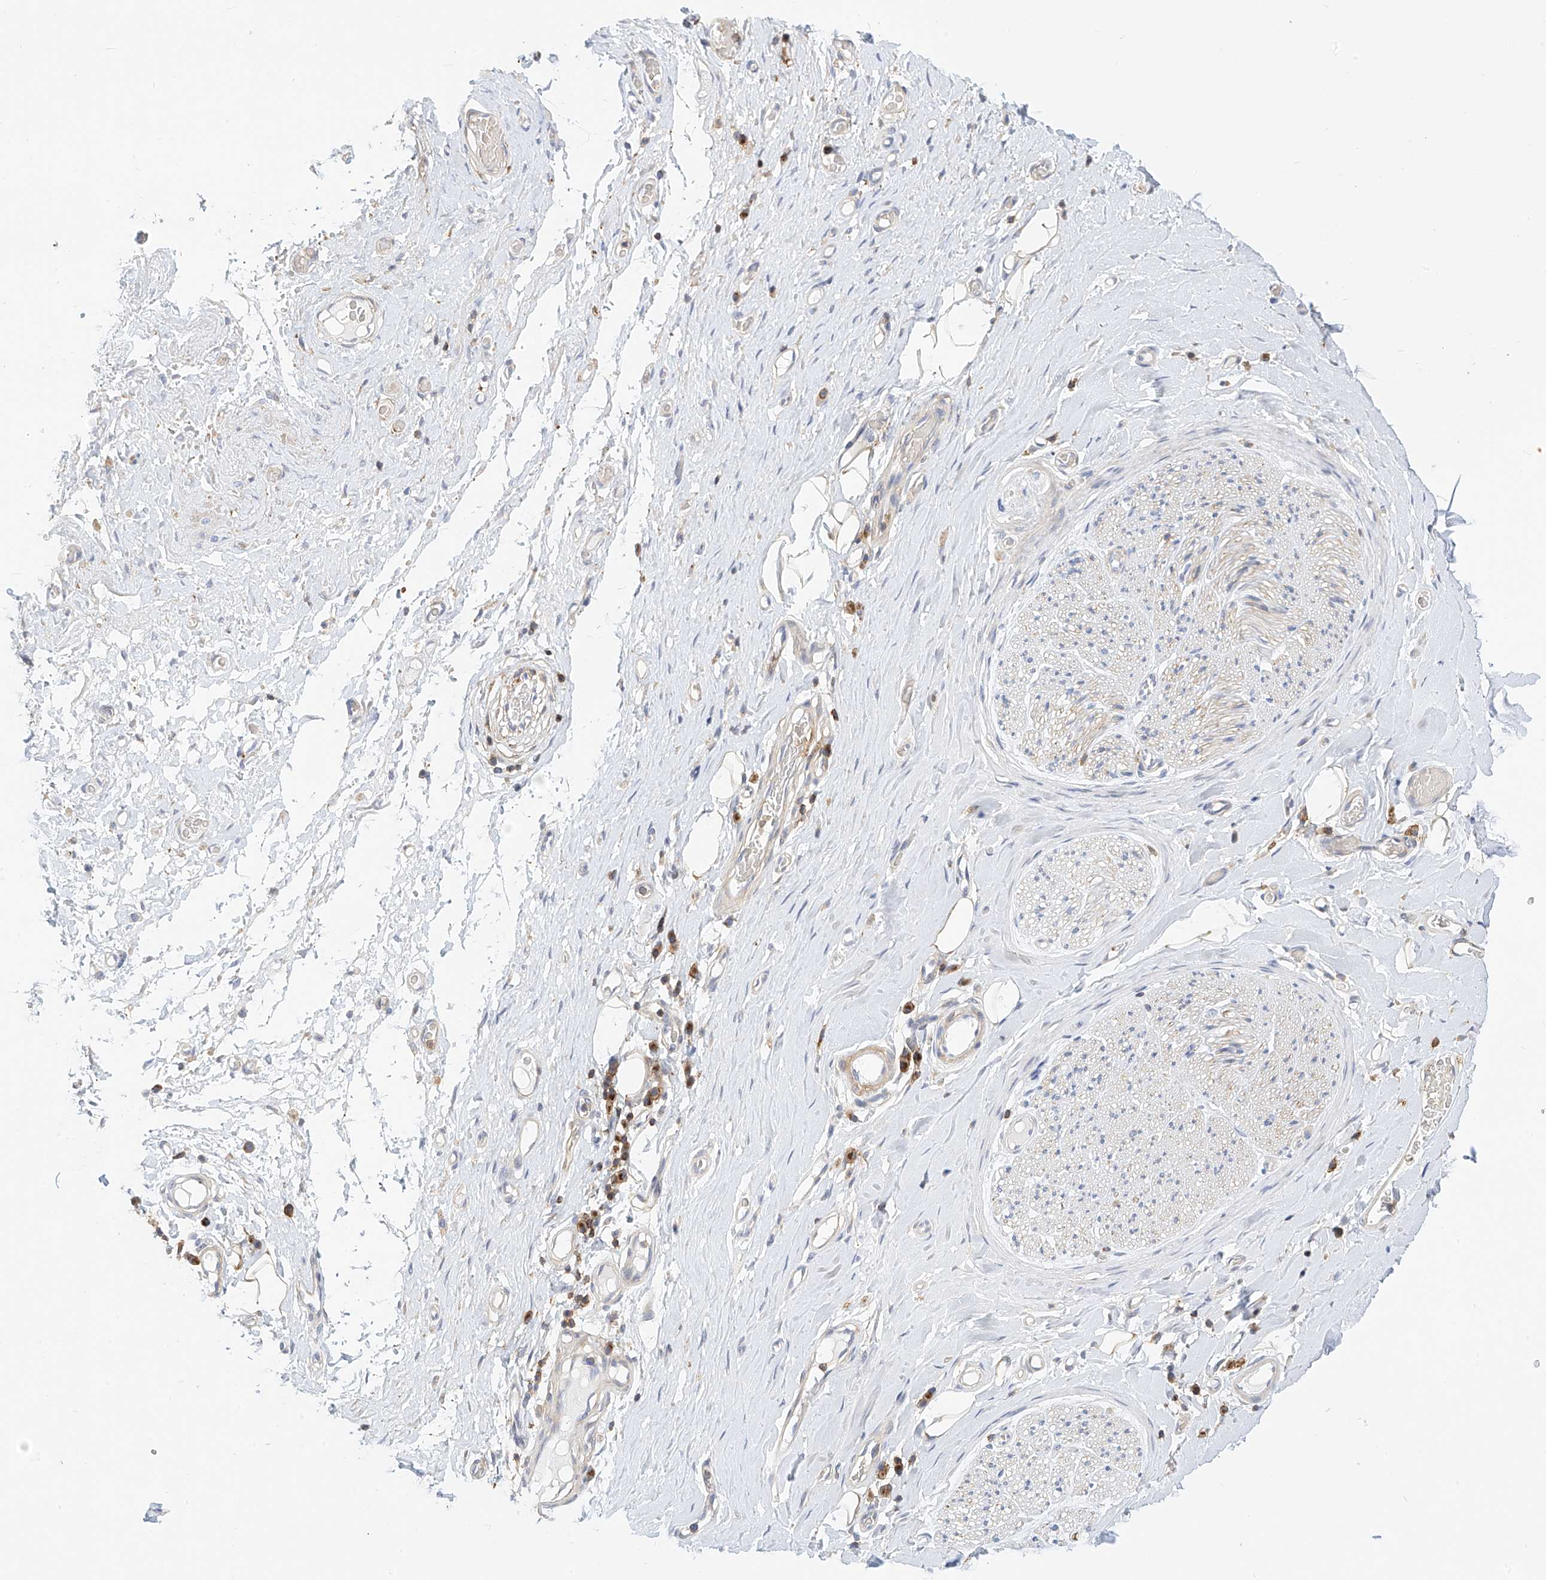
{"staining": {"intensity": "negative", "quantity": "none", "location": "none"}, "tissue": "adipose tissue", "cell_type": "Adipocytes", "image_type": "normal", "snomed": [{"axis": "morphology", "description": "Normal tissue, NOS"}, {"axis": "morphology", "description": "Adenocarcinoma, NOS"}, {"axis": "topography", "description": "Esophagus"}, {"axis": "topography", "description": "Stomach, upper"}, {"axis": "topography", "description": "Peripheral nerve tissue"}], "caption": "DAB immunohistochemical staining of normal human adipose tissue shows no significant expression in adipocytes. The staining was performed using DAB (3,3'-diaminobenzidine) to visualize the protein expression in brown, while the nuclei were stained in blue with hematoxylin (Magnification: 20x).", "gene": "TXNDC9", "patient": {"sex": "male", "age": 62}}